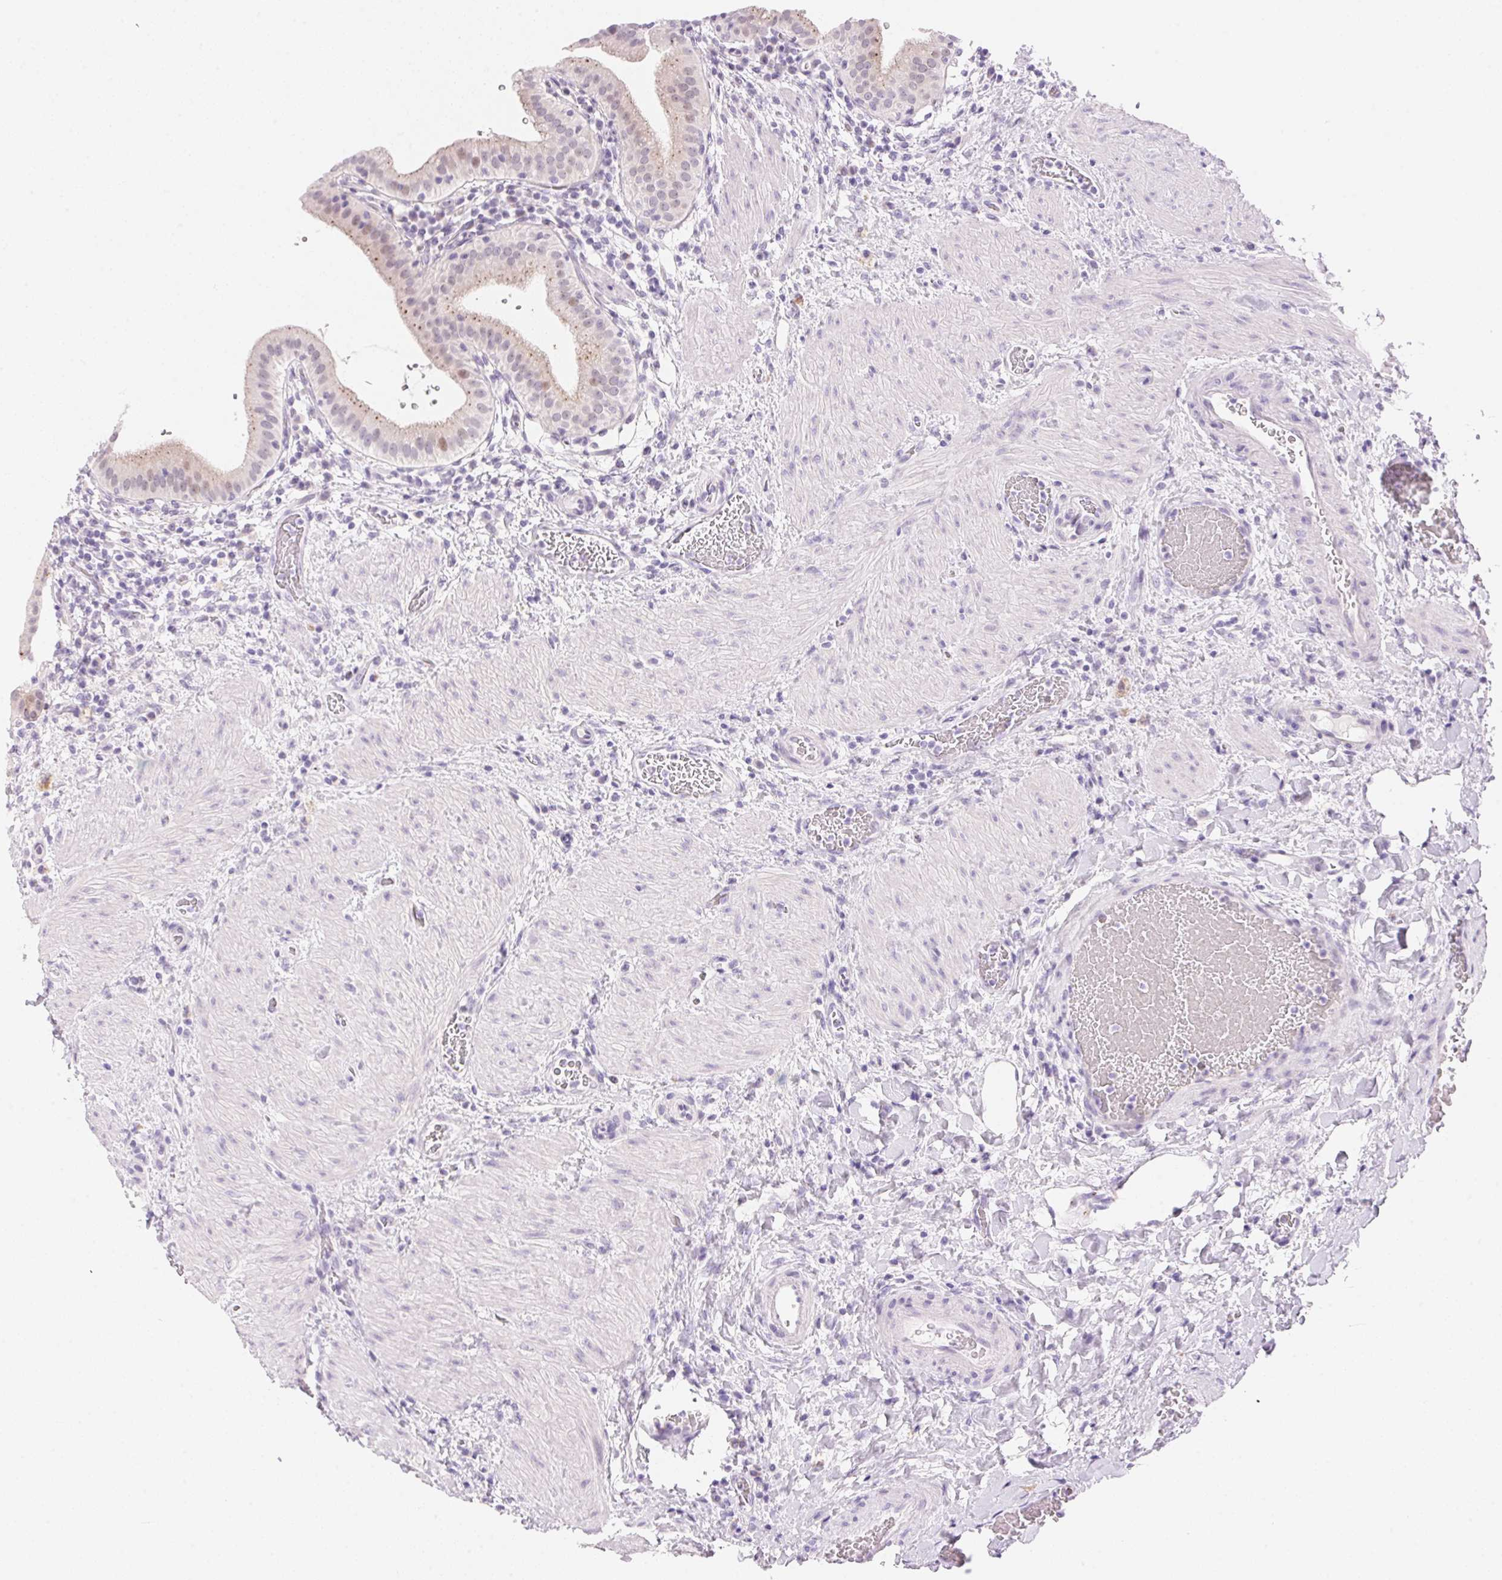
{"staining": {"intensity": "moderate", "quantity": "<25%", "location": "cytoplasmic/membranous"}, "tissue": "gallbladder", "cell_type": "Glandular cells", "image_type": "normal", "snomed": [{"axis": "morphology", "description": "Normal tissue, NOS"}, {"axis": "topography", "description": "Gallbladder"}], "caption": "About <25% of glandular cells in benign gallbladder show moderate cytoplasmic/membranous protein expression as visualized by brown immunohistochemical staining.", "gene": "TEKT1", "patient": {"sex": "male", "age": 26}}